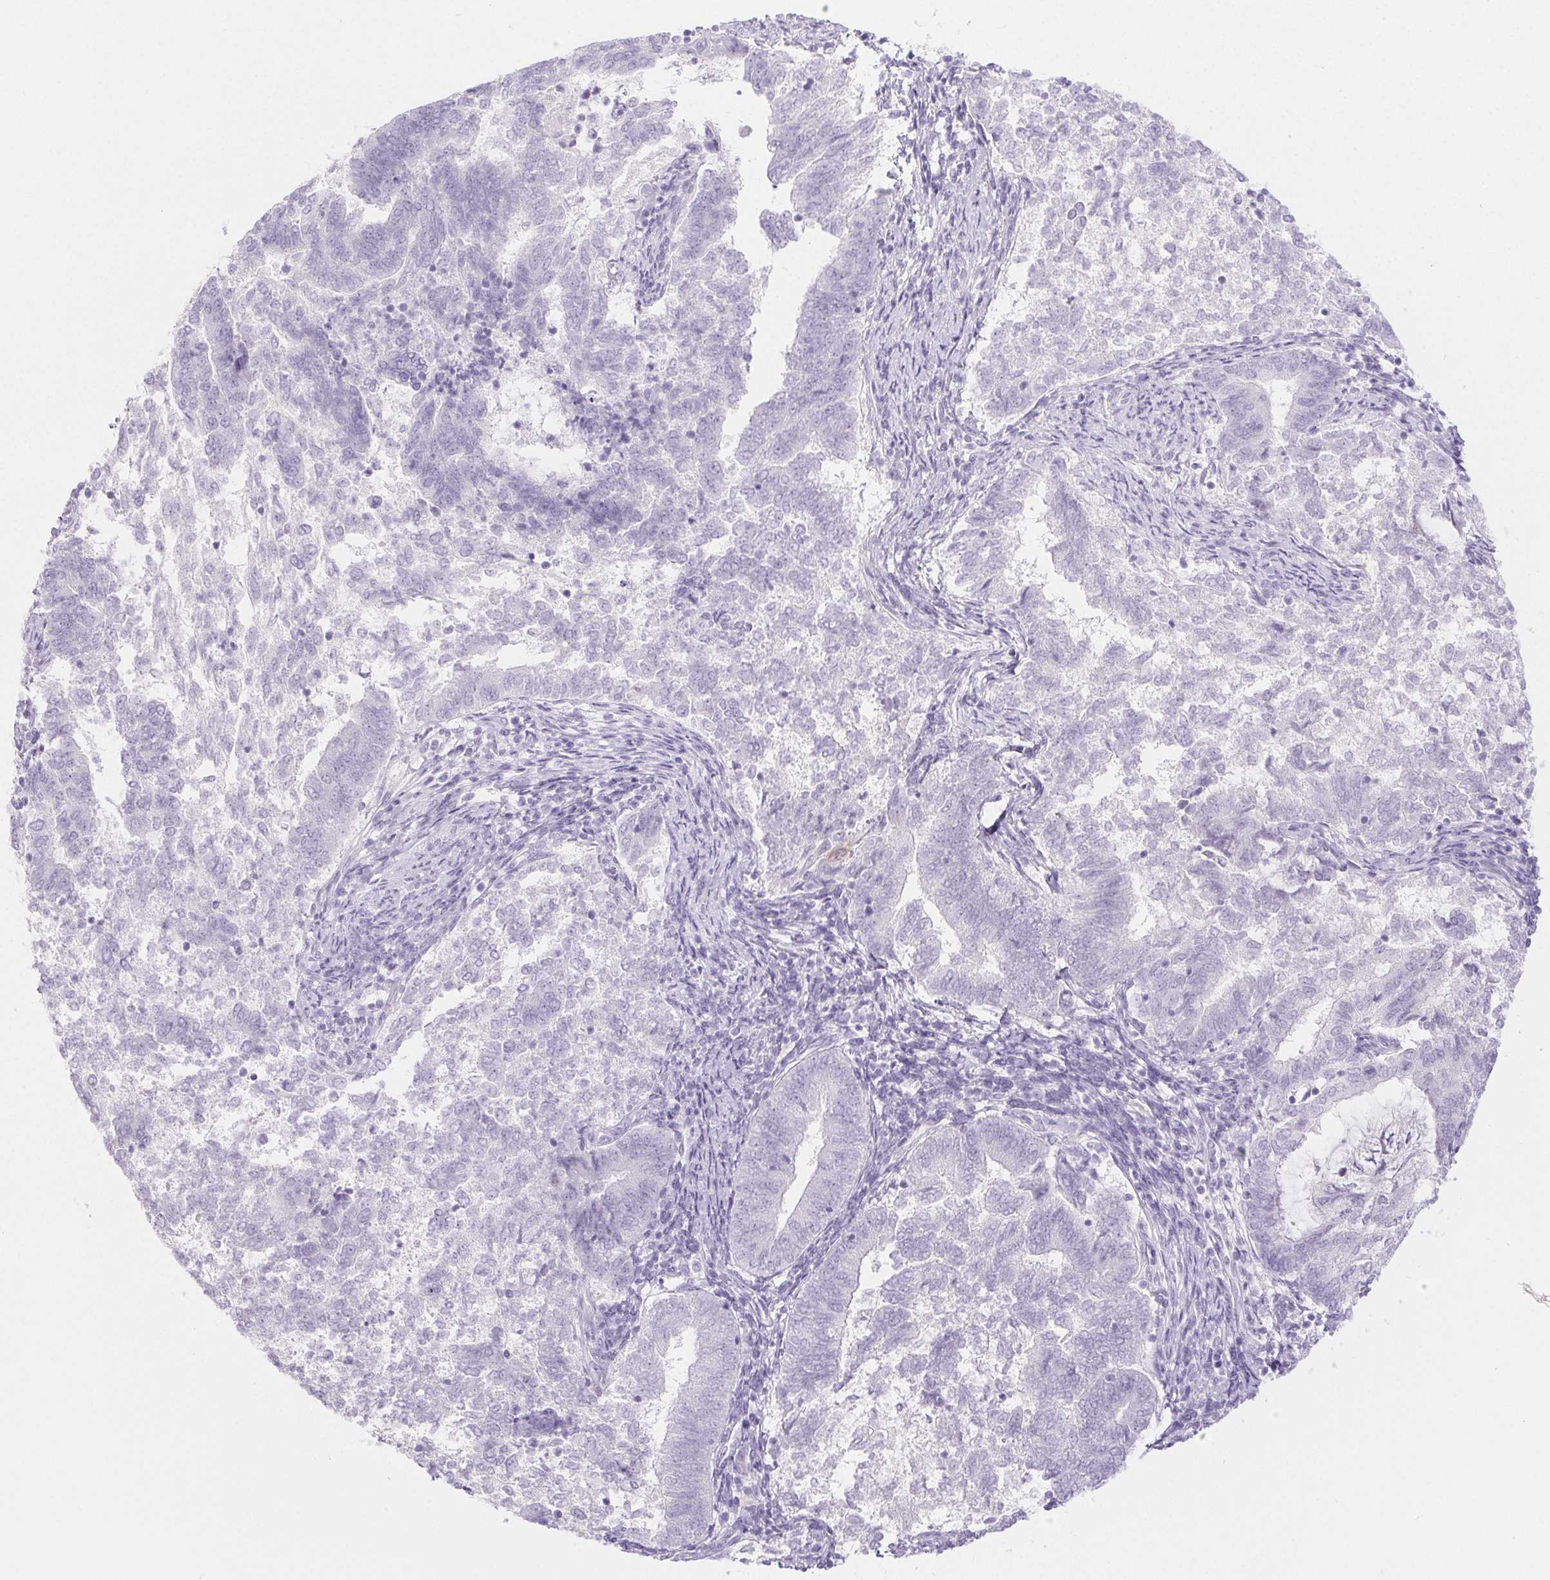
{"staining": {"intensity": "negative", "quantity": "none", "location": "none"}, "tissue": "endometrial cancer", "cell_type": "Tumor cells", "image_type": "cancer", "snomed": [{"axis": "morphology", "description": "Adenocarcinoma, NOS"}, {"axis": "topography", "description": "Endometrium"}], "caption": "DAB immunohistochemical staining of human endometrial cancer displays no significant positivity in tumor cells.", "gene": "PI3", "patient": {"sex": "female", "age": 65}}